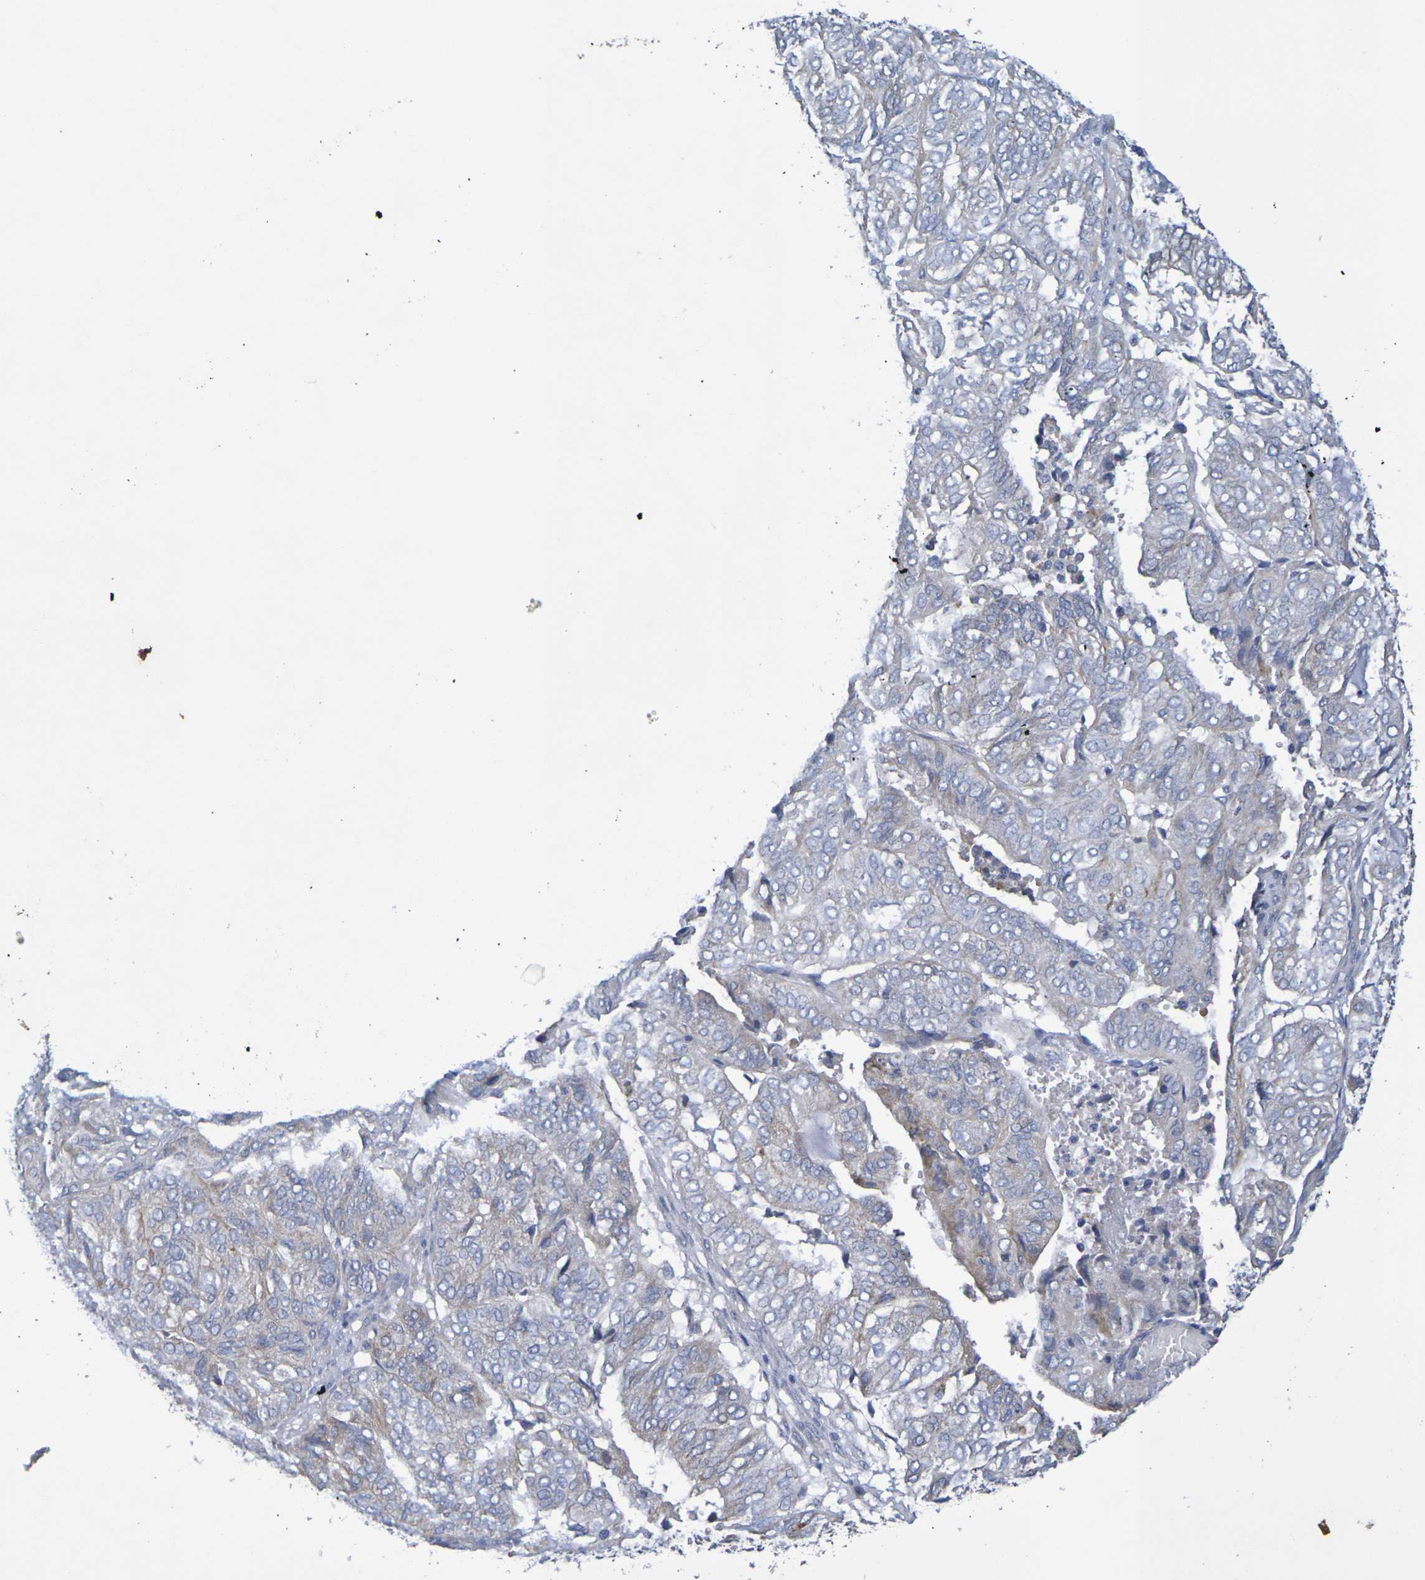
{"staining": {"intensity": "negative", "quantity": "none", "location": "none"}, "tissue": "endometrial cancer", "cell_type": "Tumor cells", "image_type": "cancer", "snomed": [{"axis": "morphology", "description": "Adenocarcinoma, NOS"}, {"axis": "topography", "description": "Uterus"}], "caption": "Immunohistochemistry image of neoplastic tissue: human endometrial adenocarcinoma stained with DAB (3,3'-diaminobenzidine) shows no significant protein expression in tumor cells. (DAB immunohistochemistry visualized using brightfield microscopy, high magnification).", "gene": "SDC4", "patient": {"sex": "female", "age": 60}}